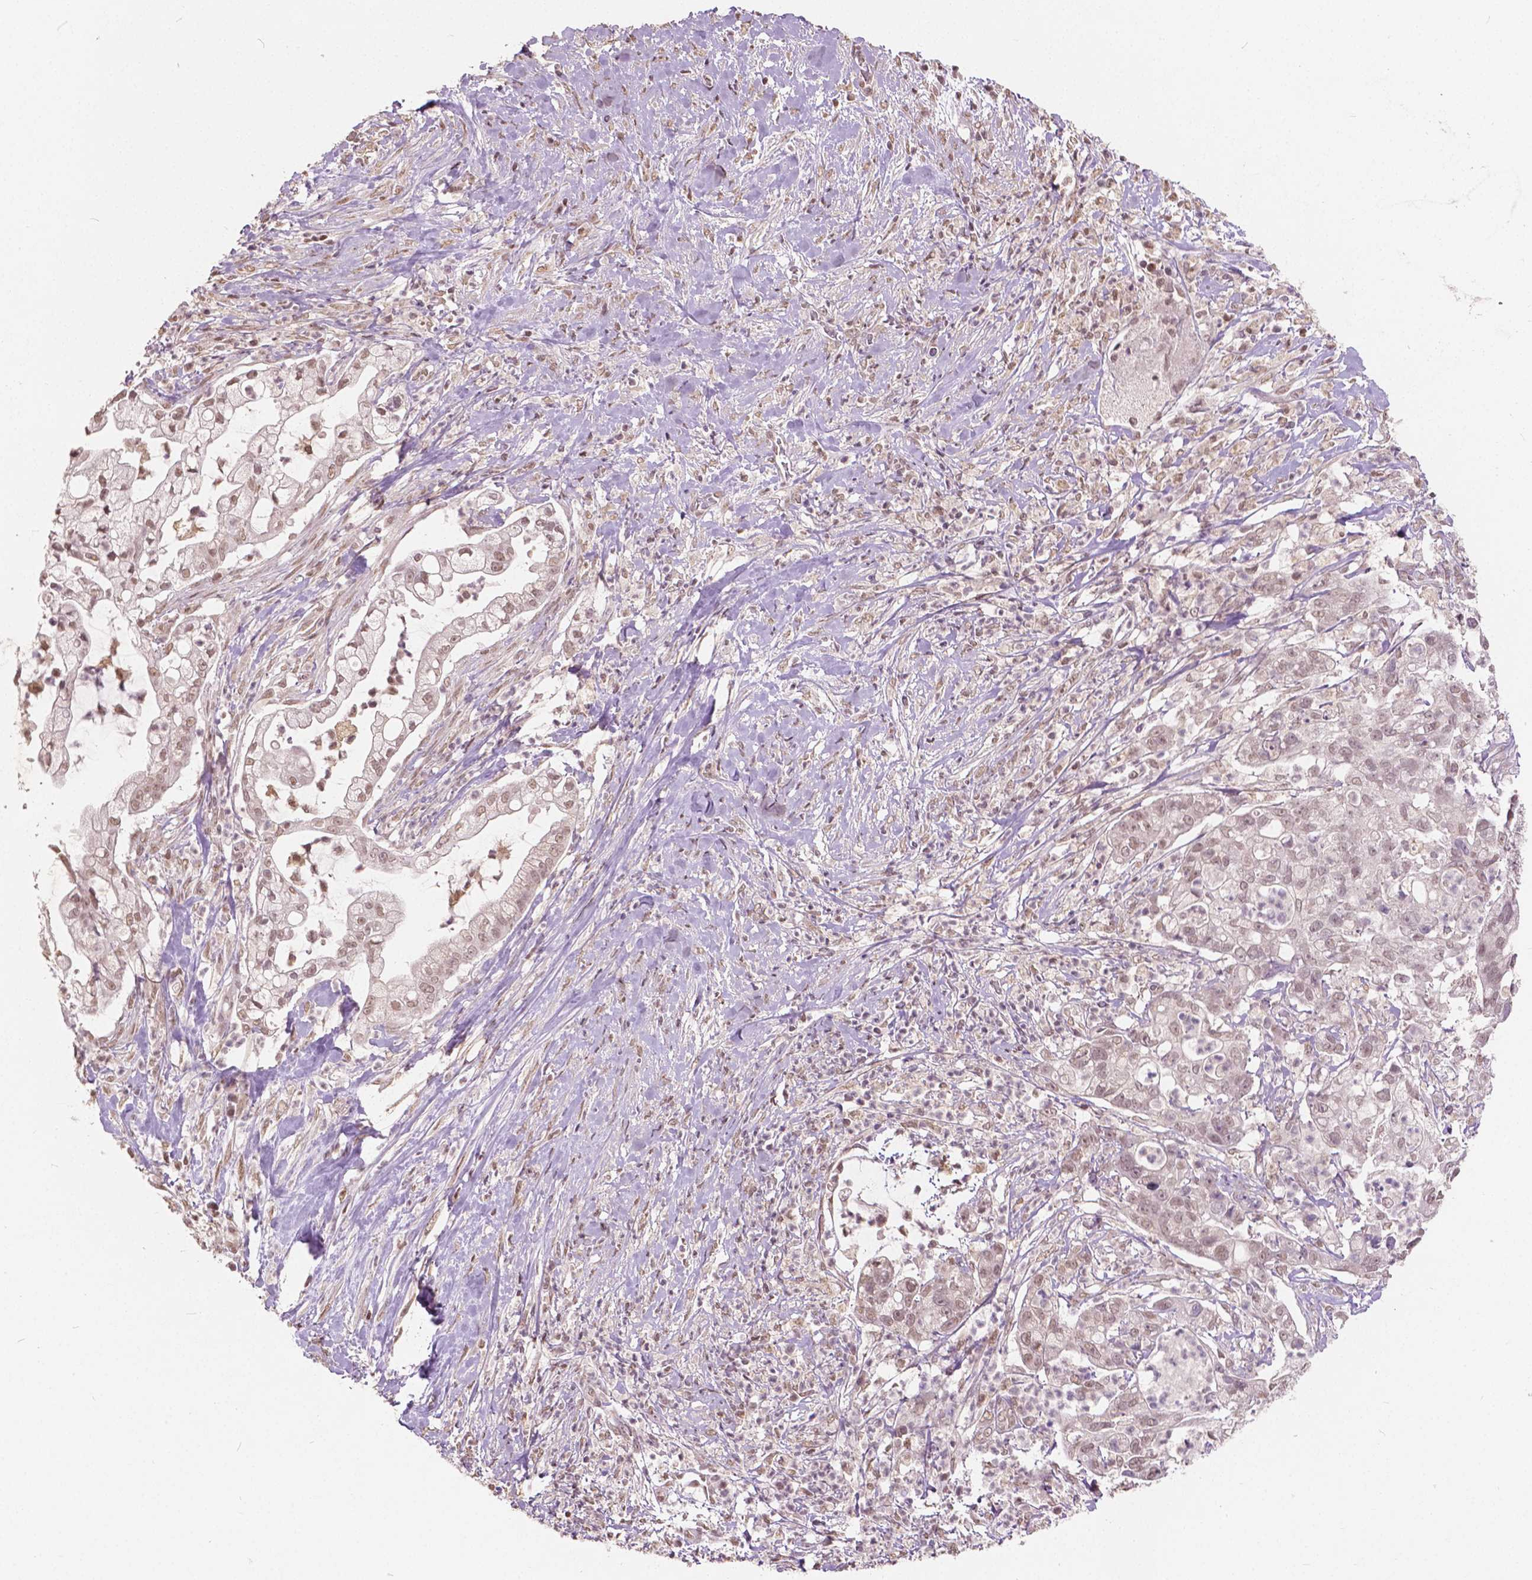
{"staining": {"intensity": "weak", "quantity": ">75%", "location": "nuclear"}, "tissue": "pancreatic cancer", "cell_type": "Tumor cells", "image_type": "cancer", "snomed": [{"axis": "morphology", "description": "Adenocarcinoma, NOS"}, {"axis": "topography", "description": "Pancreas"}], "caption": "Brown immunohistochemical staining in pancreatic cancer (adenocarcinoma) displays weak nuclear positivity in approximately >75% of tumor cells. The protein is shown in brown color, while the nuclei are stained blue.", "gene": "HOXA10", "patient": {"sex": "female", "age": 69}}